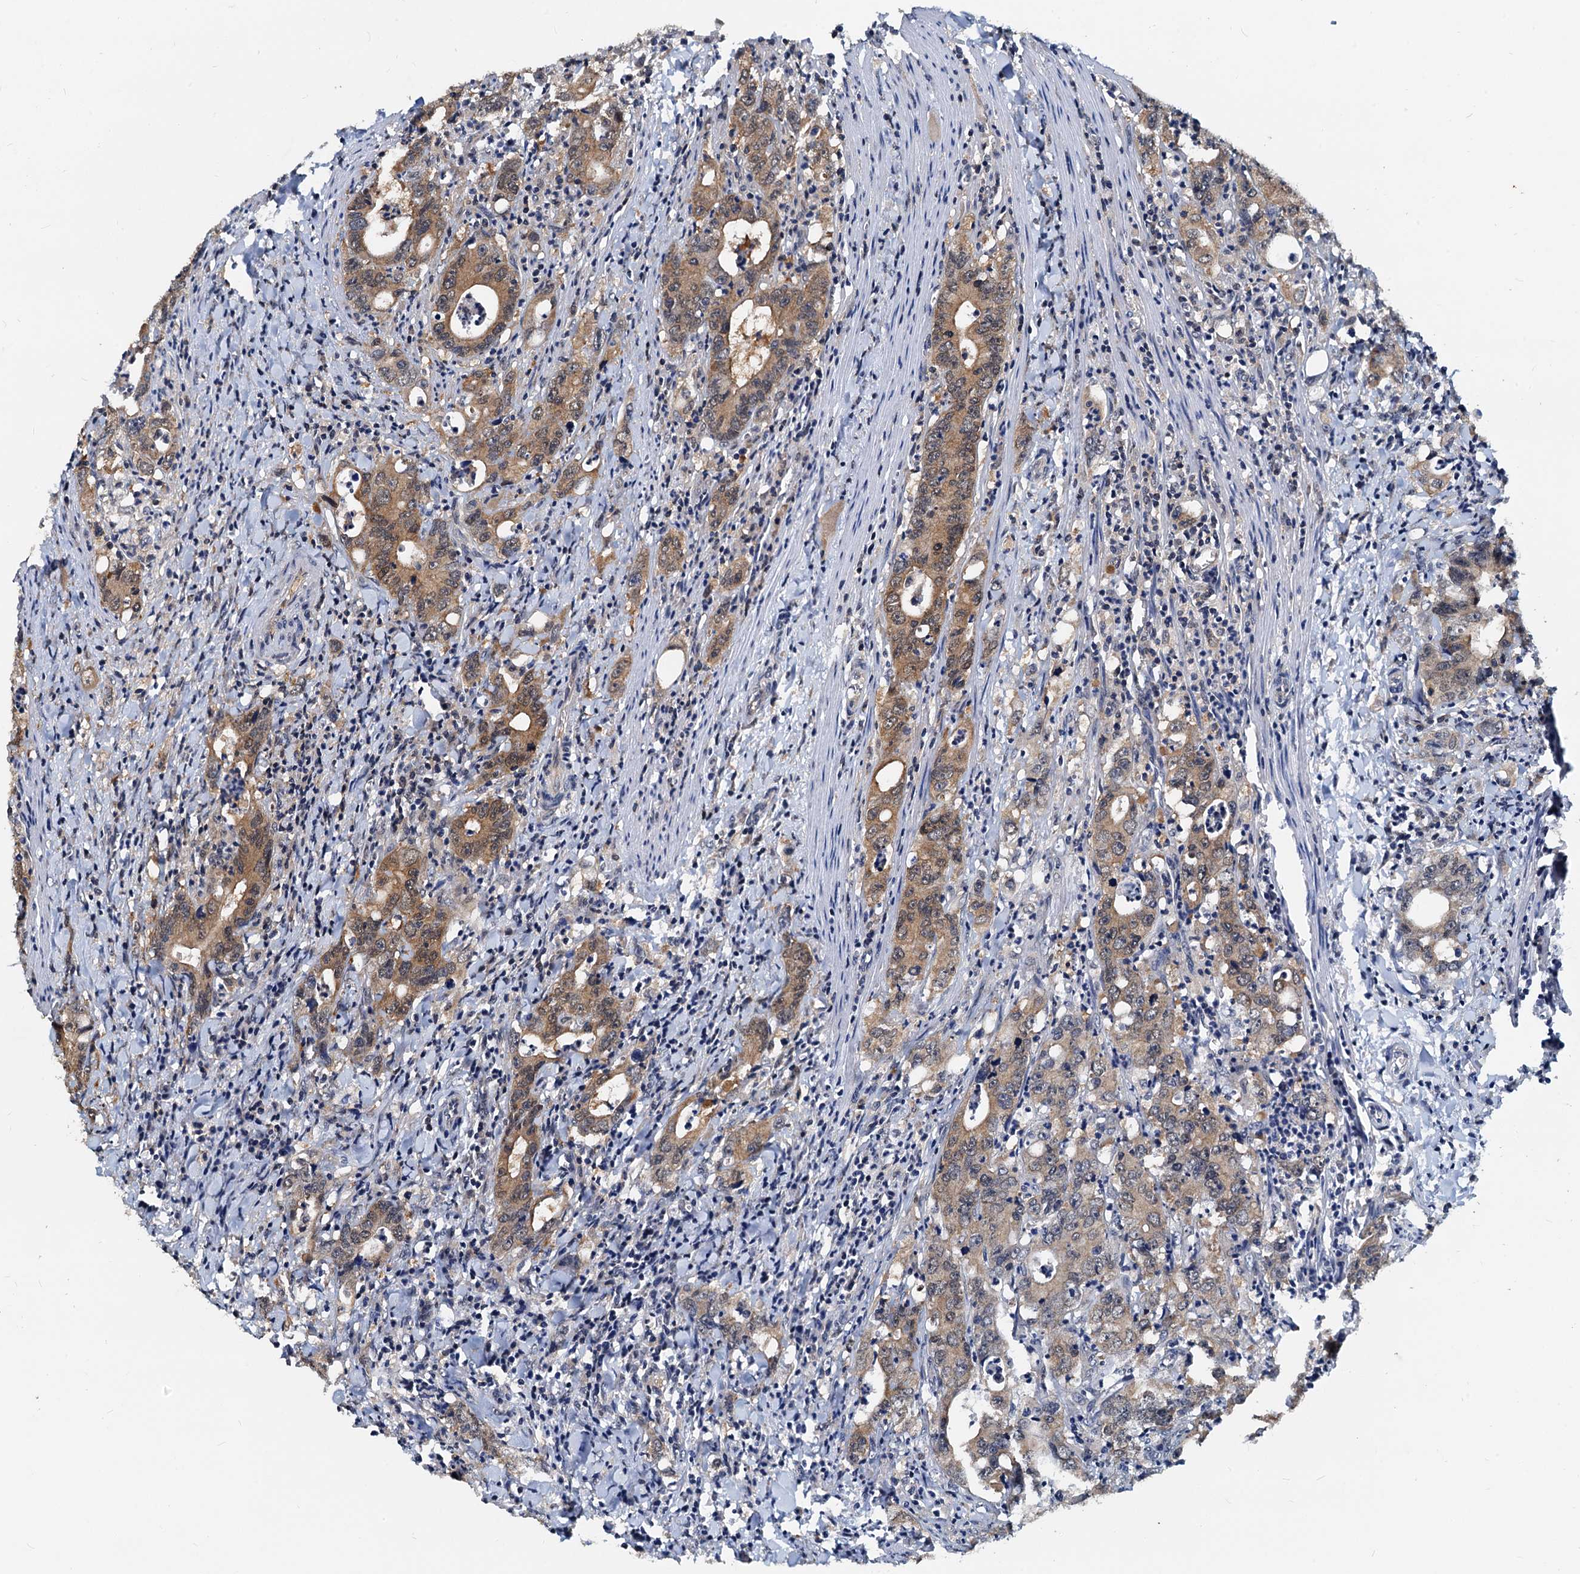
{"staining": {"intensity": "moderate", "quantity": ">75%", "location": "cytoplasmic/membranous,nuclear"}, "tissue": "colorectal cancer", "cell_type": "Tumor cells", "image_type": "cancer", "snomed": [{"axis": "morphology", "description": "Adenocarcinoma, NOS"}, {"axis": "topography", "description": "Colon"}], "caption": "Tumor cells show moderate cytoplasmic/membranous and nuclear positivity in approximately >75% of cells in colorectal adenocarcinoma.", "gene": "PTGES3", "patient": {"sex": "female", "age": 75}}